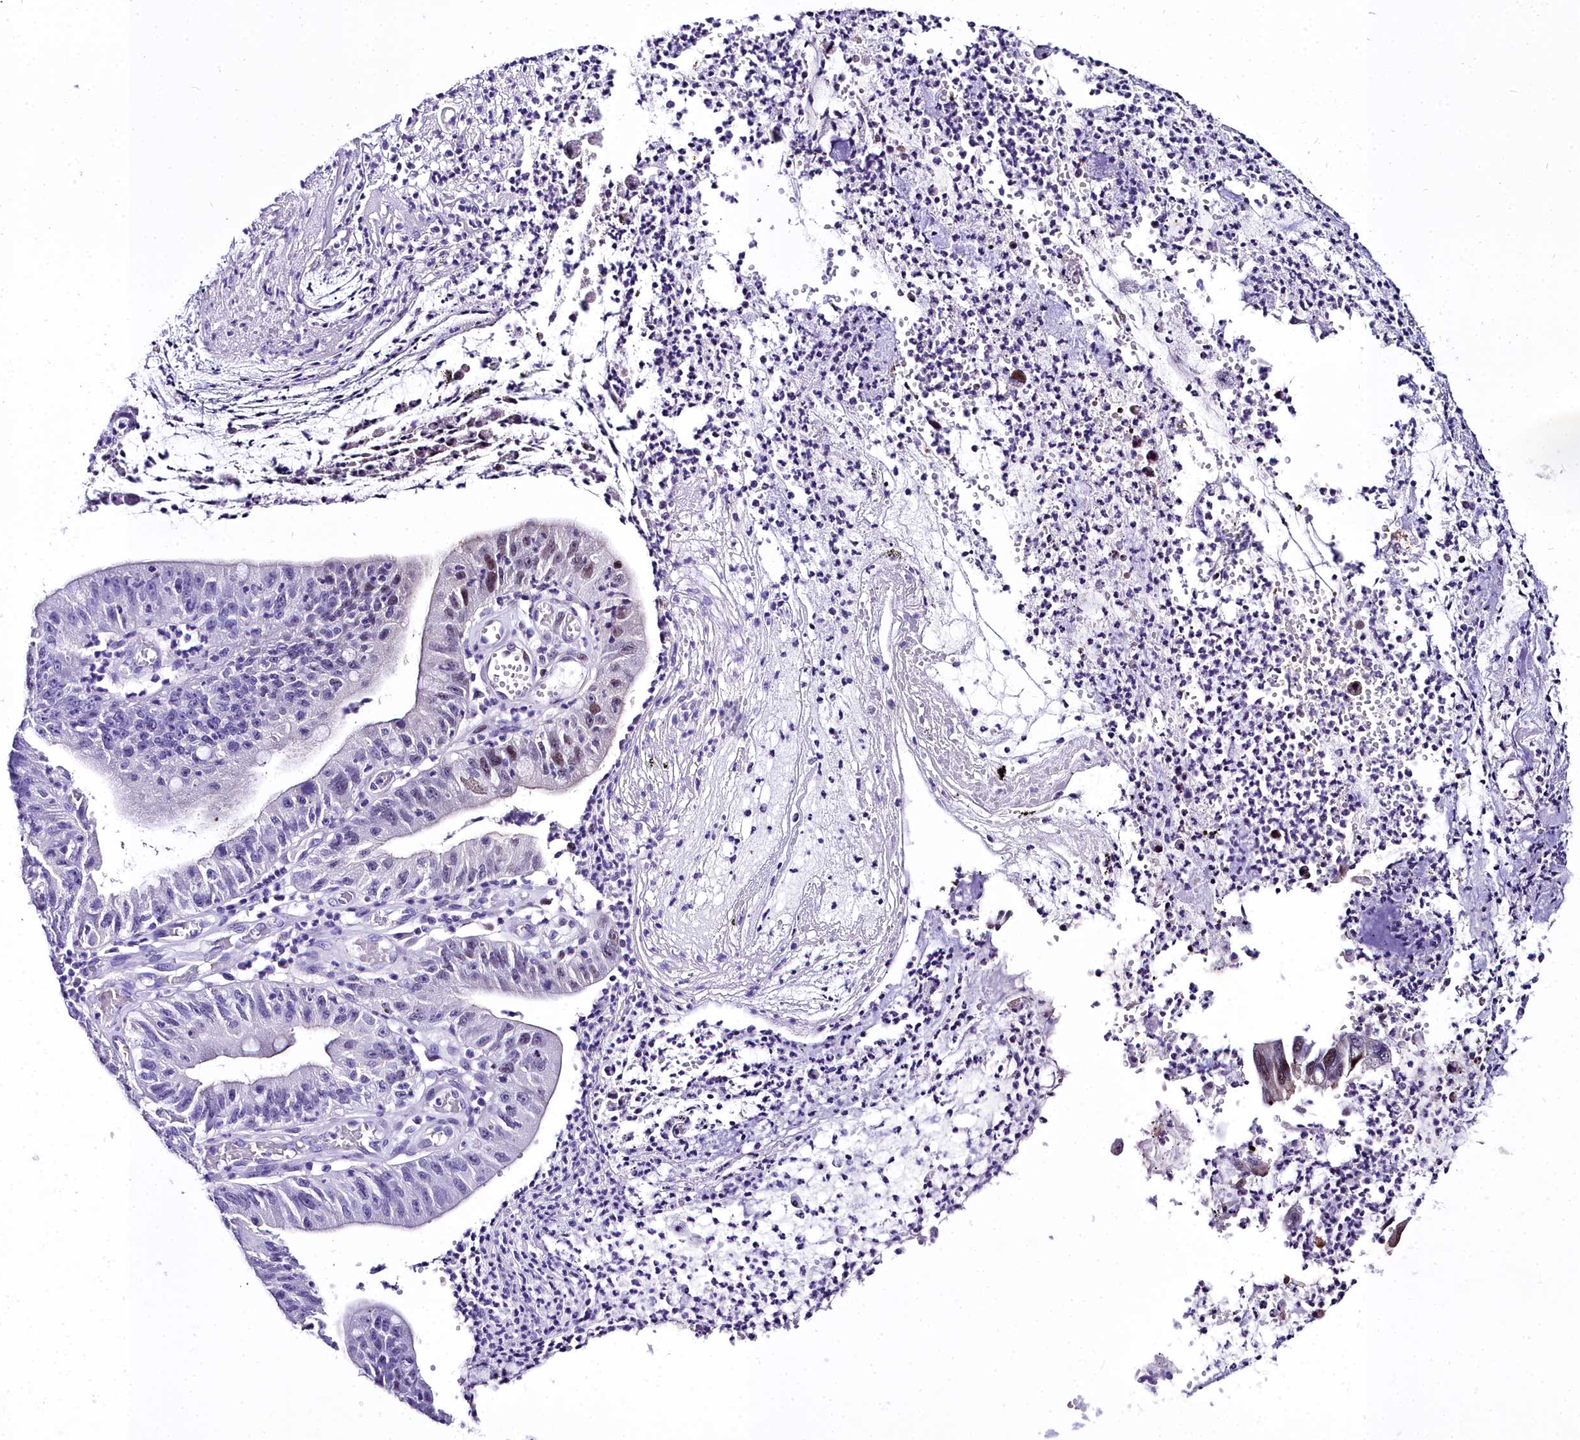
{"staining": {"intensity": "moderate", "quantity": "<25%", "location": "nuclear"}, "tissue": "stomach cancer", "cell_type": "Tumor cells", "image_type": "cancer", "snomed": [{"axis": "morphology", "description": "Adenocarcinoma, NOS"}, {"axis": "topography", "description": "Stomach"}], "caption": "The photomicrograph shows staining of stomach cancer (adenocarcinoma), revealing moderate nuclear protein positivity (brown color) within tumor cells. The staining is performed using DAB (3,3'-diaminobenzidine) brown chromogen to label protein expression. The nuclei are counter-stained blue using hematoxylin.", "gene": "TRIML2", "patient": {"sex": "male", "age": 59}}